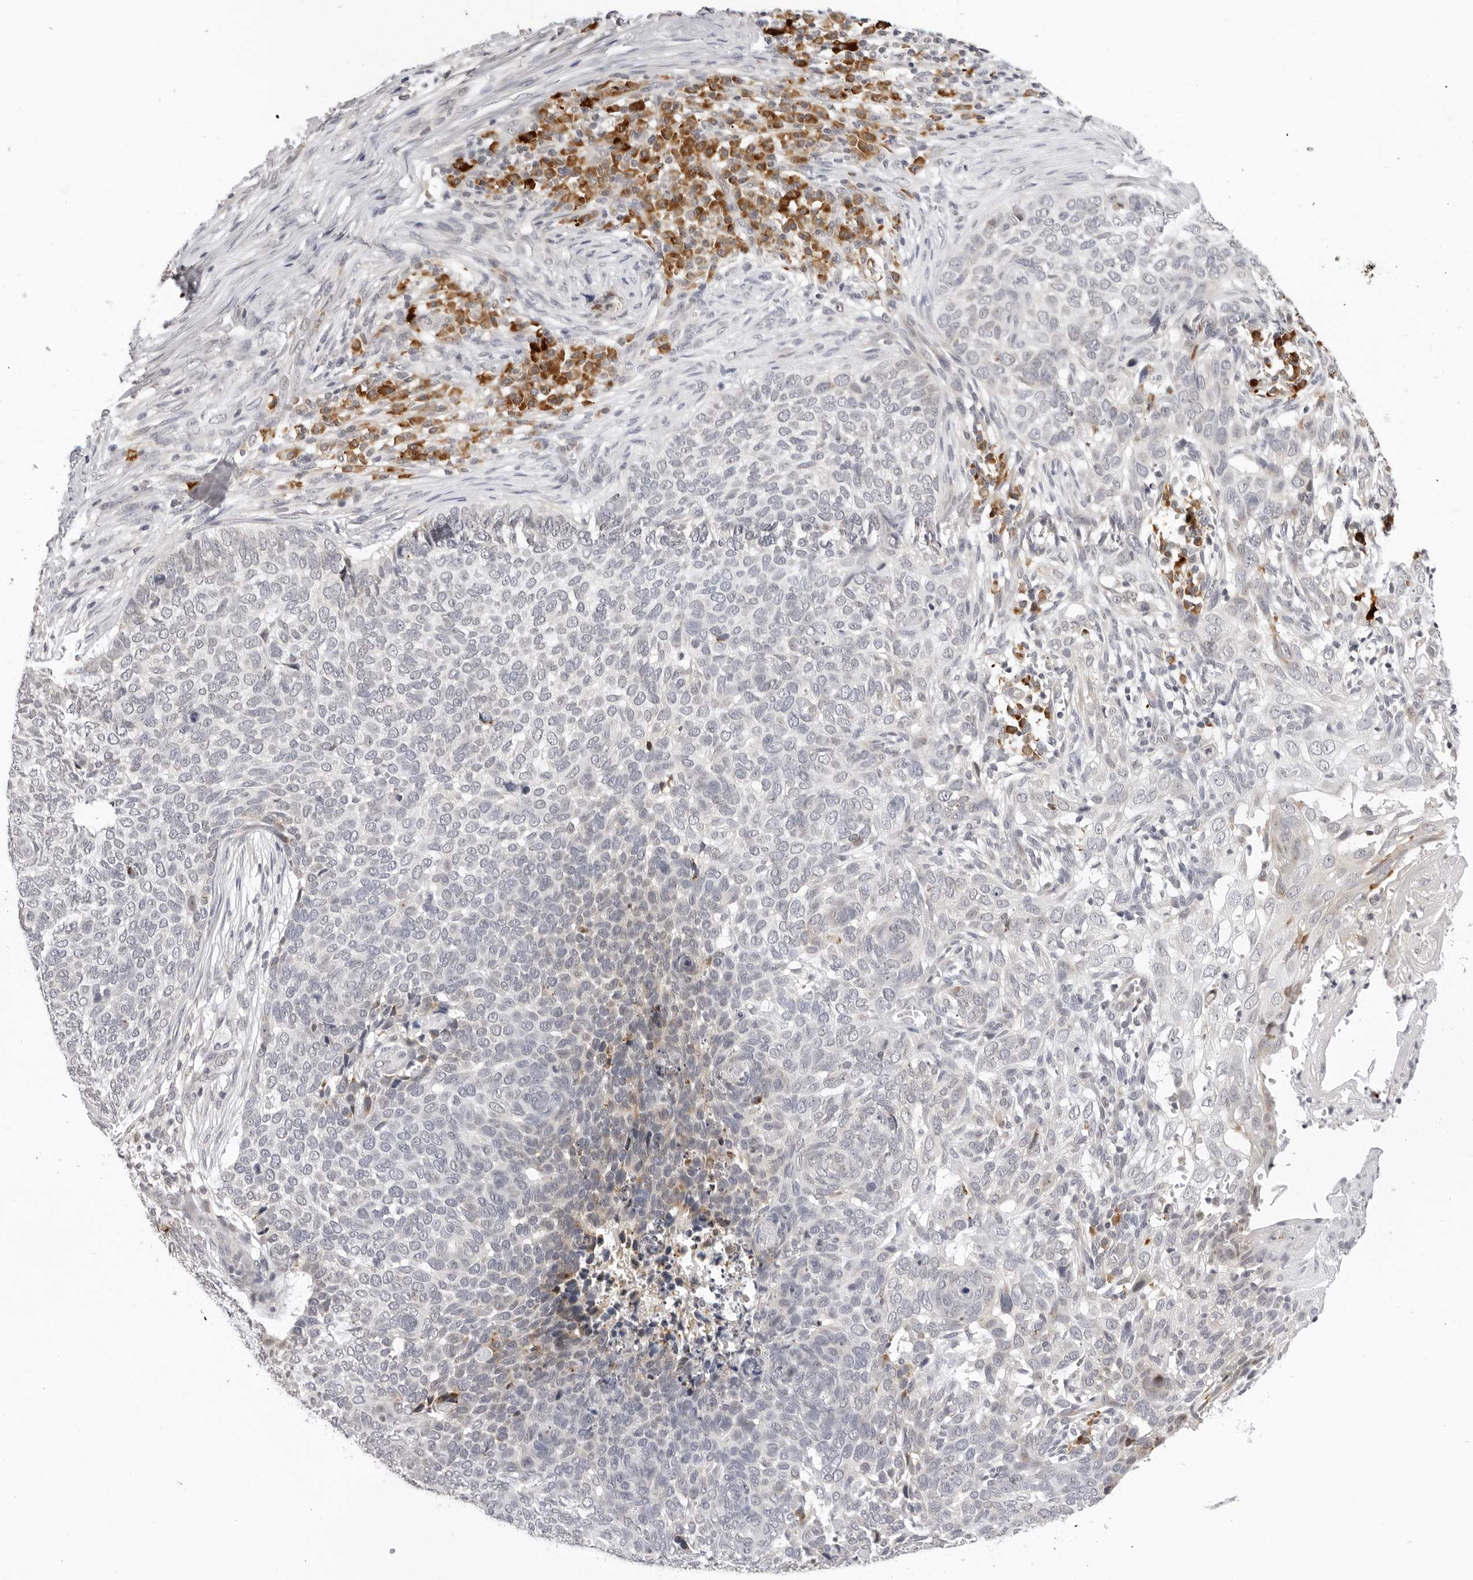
{"staining": {"intensity": "negative", "quantity": "none", "location": "none"}, "tissue": "skin cancer", "cell_type": "Tumor cells", "image_type": "cancer", "snomed": [{"axis": "morphology", "description": "Basal cell carcinoma"}, {"axis": "topography", "description": "Skin"}], "caption": "Immunohistochemical staining of human basal cell carcinoma (skin) displays no significant positivity in tumor cells. (Stains: DAB (3,3'-diaminobenzidine) immunohistochemistry (IHC) with hematoxylin counter stain, Microscopy: brightfield microscopy at high magnification).", "gene": "IL17RA", "patient": {"sex": "female", "age": 64}}